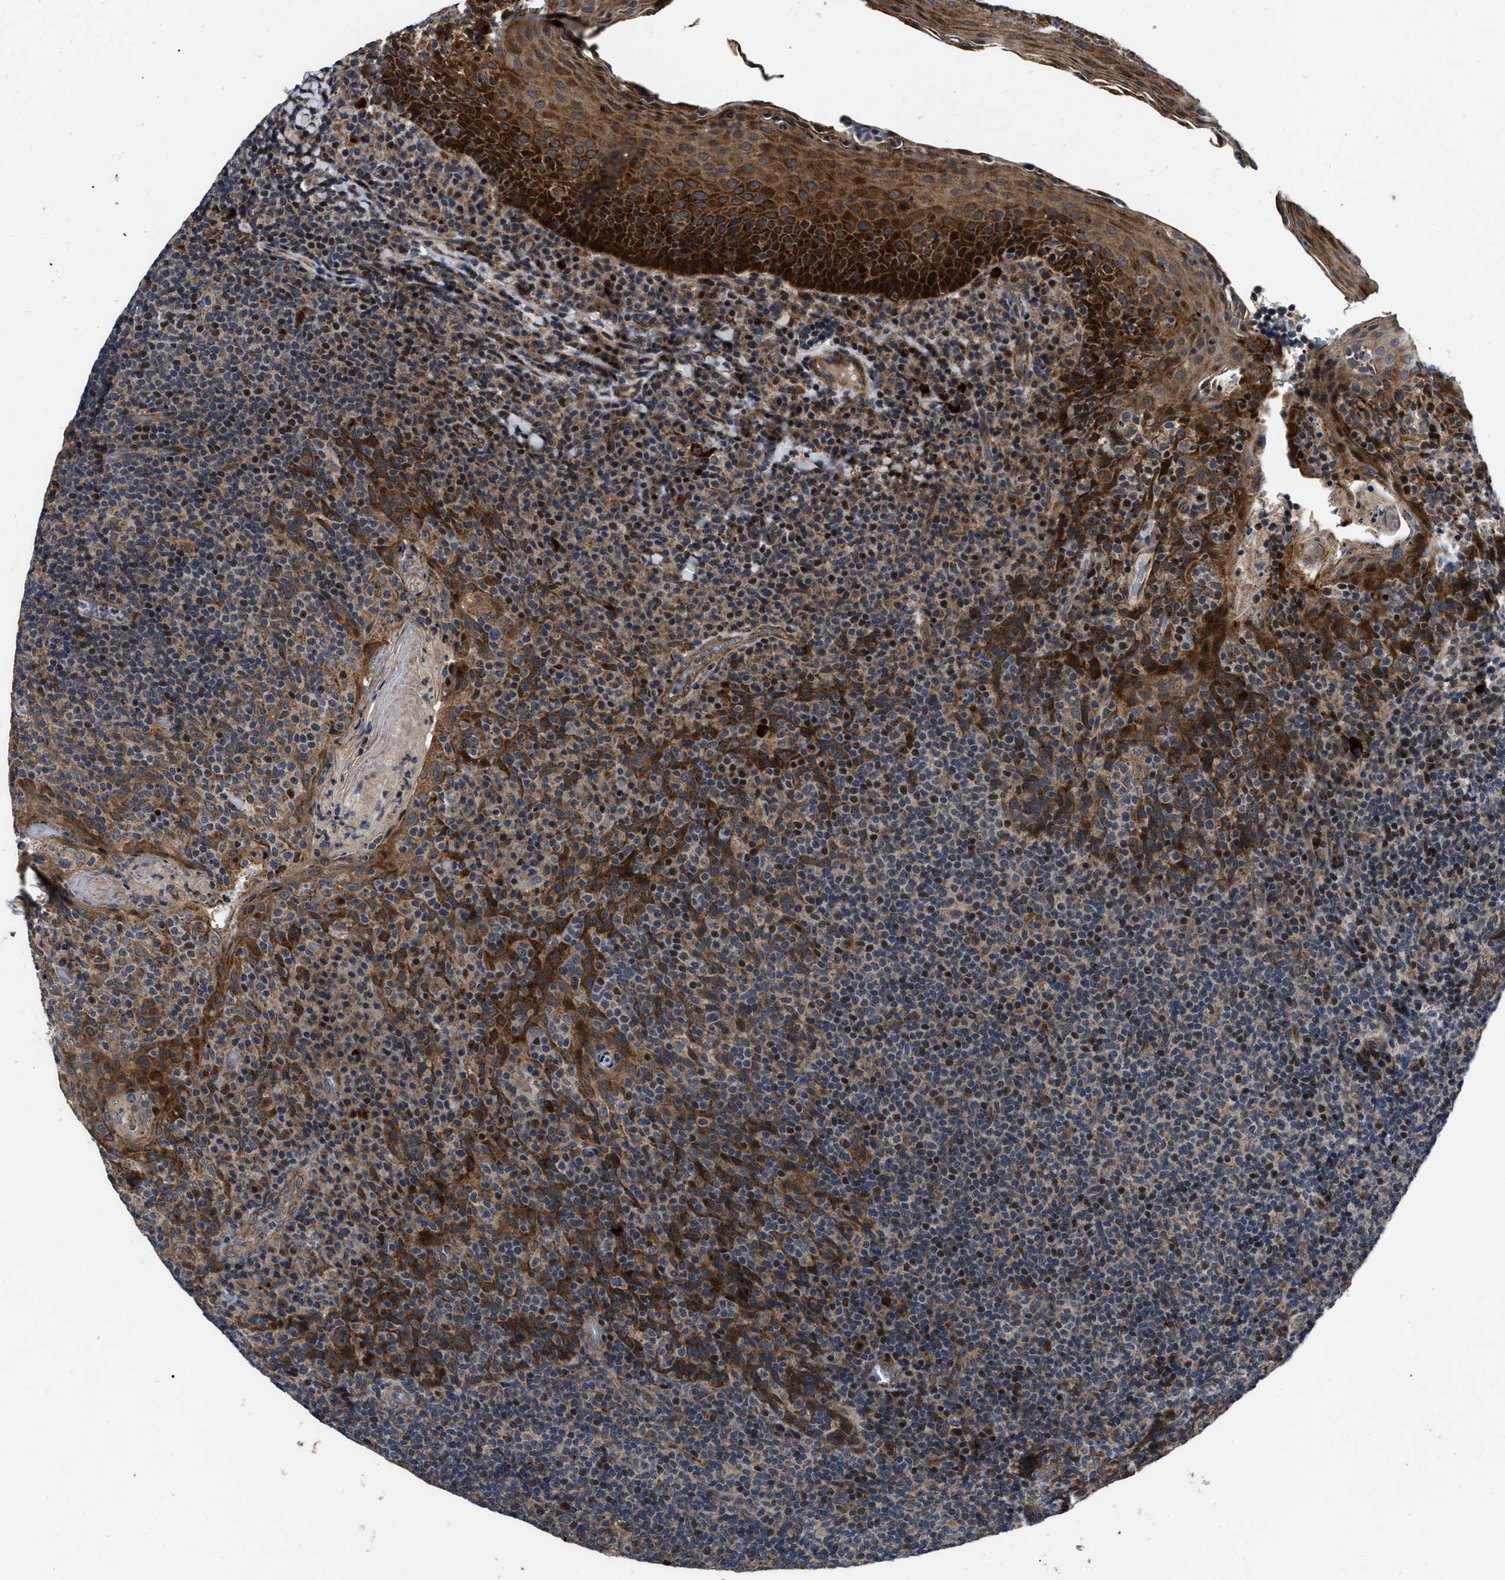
{"staining": {"intensity": "moderate", "quantity": ">75%", "location": "cytoplasmic/membranous"}, "tissue": "tonsil", "cell_type": "Germinal center cells", "image_type": "normal", "snomed": [{"axis": "morphology", "description": "Normal tissue, NOS"}, {"axis": "topography", "description": "Tonsil"}], "caption": "Human tonsil stained for a protein (brown) demonstrates moderate cytoplasmic/membranous positive expression in approximately >75% of germinal center cells.", "gene": "PPWD1", "patient": {"sex": "male", "age": 17}}